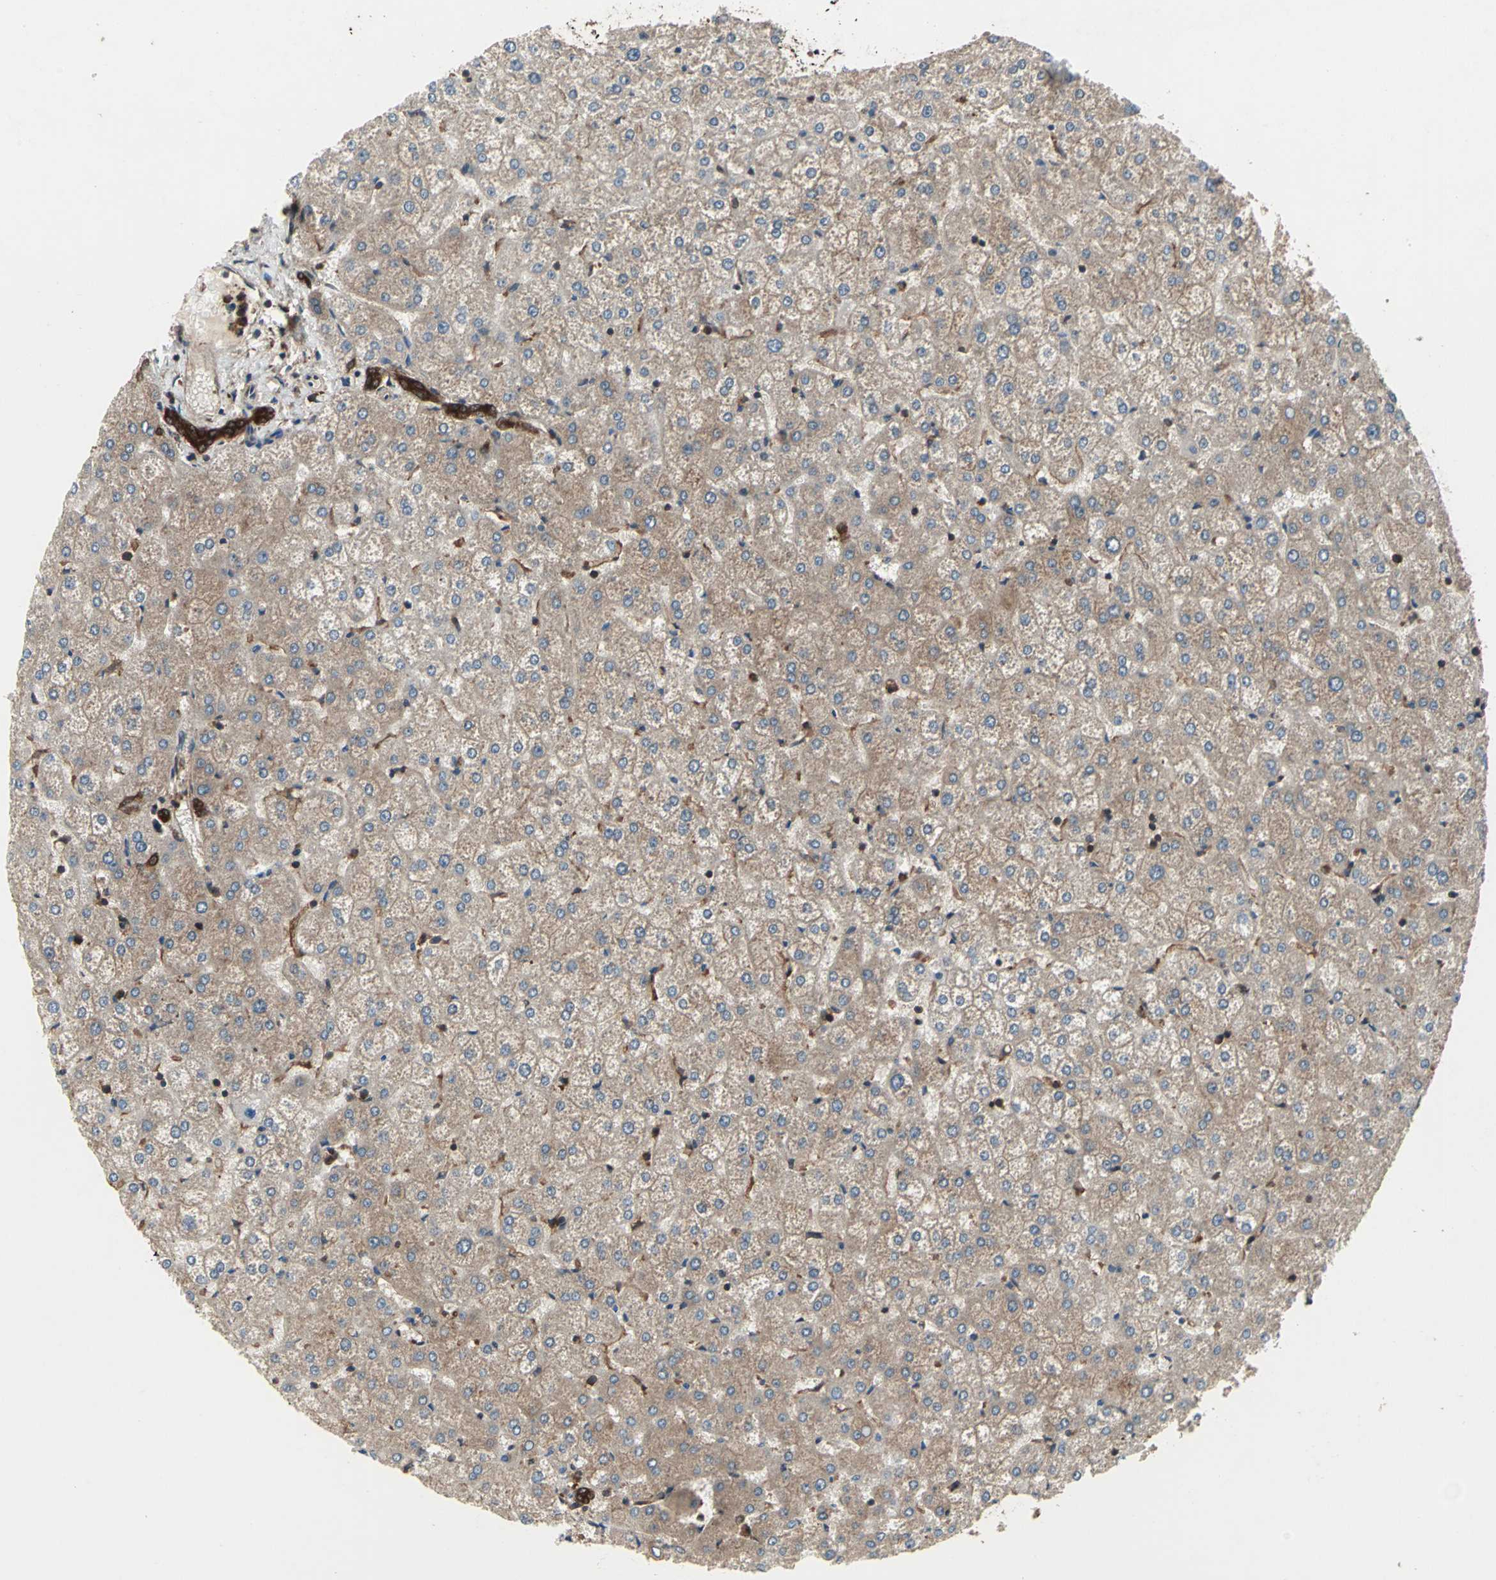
{"staining": {"intensity": "strong", "quantity": ">75%", "location": "cytoplasmic/membranous"}, "tissue": "liver", "cell_type": "Cholangiocytes", "image_type": "normal", "snomed": [{"axis": "morphology", "description": "Normal tissue, NOS"}, {"axis": "topography", "description": "Liver"}], "caption": "Cholangiocytes demonstrate high levels of strong cytoplasmic/membranous positivity in approximately >75% of cells in benign liver.", "gene": "CAPN1", "patient": {"sex": "female", "age": 32}}